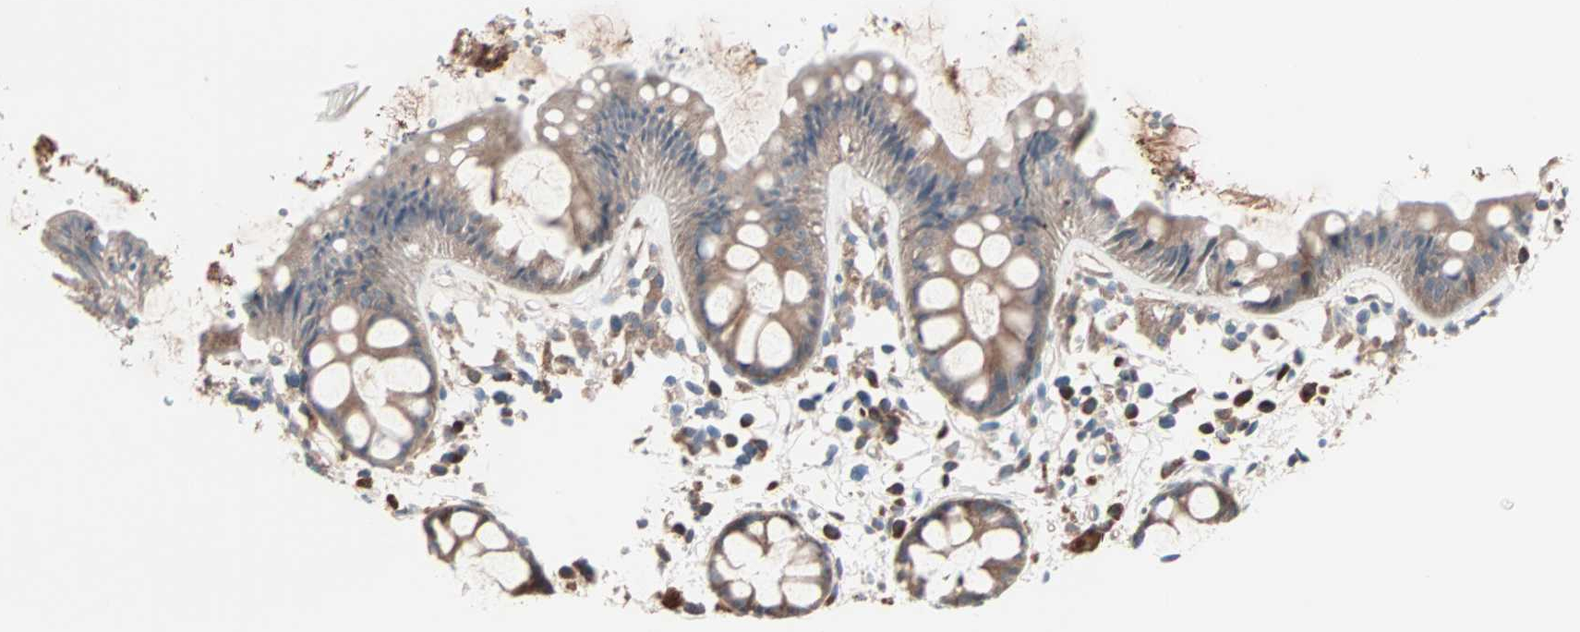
{"staining": {"intensity": "moderate", "quantity": ">75%", "location": "cytoplasmic/membranous"}, "tissue": "rectum", "cell_type": "Glandular cells", "image_type": "normal", "snomed": [{"axis": "morphology", "description": "Normal tissue, NOS"}, {"axis": "topography", "description": "Rectum"}], "caption": "Rectum stained for a protein displays moderate cytoplasmic/membranous positivity in glandular cells. The staining was performed using DAB, with brown indicating positive protein expression. Nuclei are stained blue with hematoxylin.", "gene": "CAD", "patient": {"sex": "female", "age": 66}}